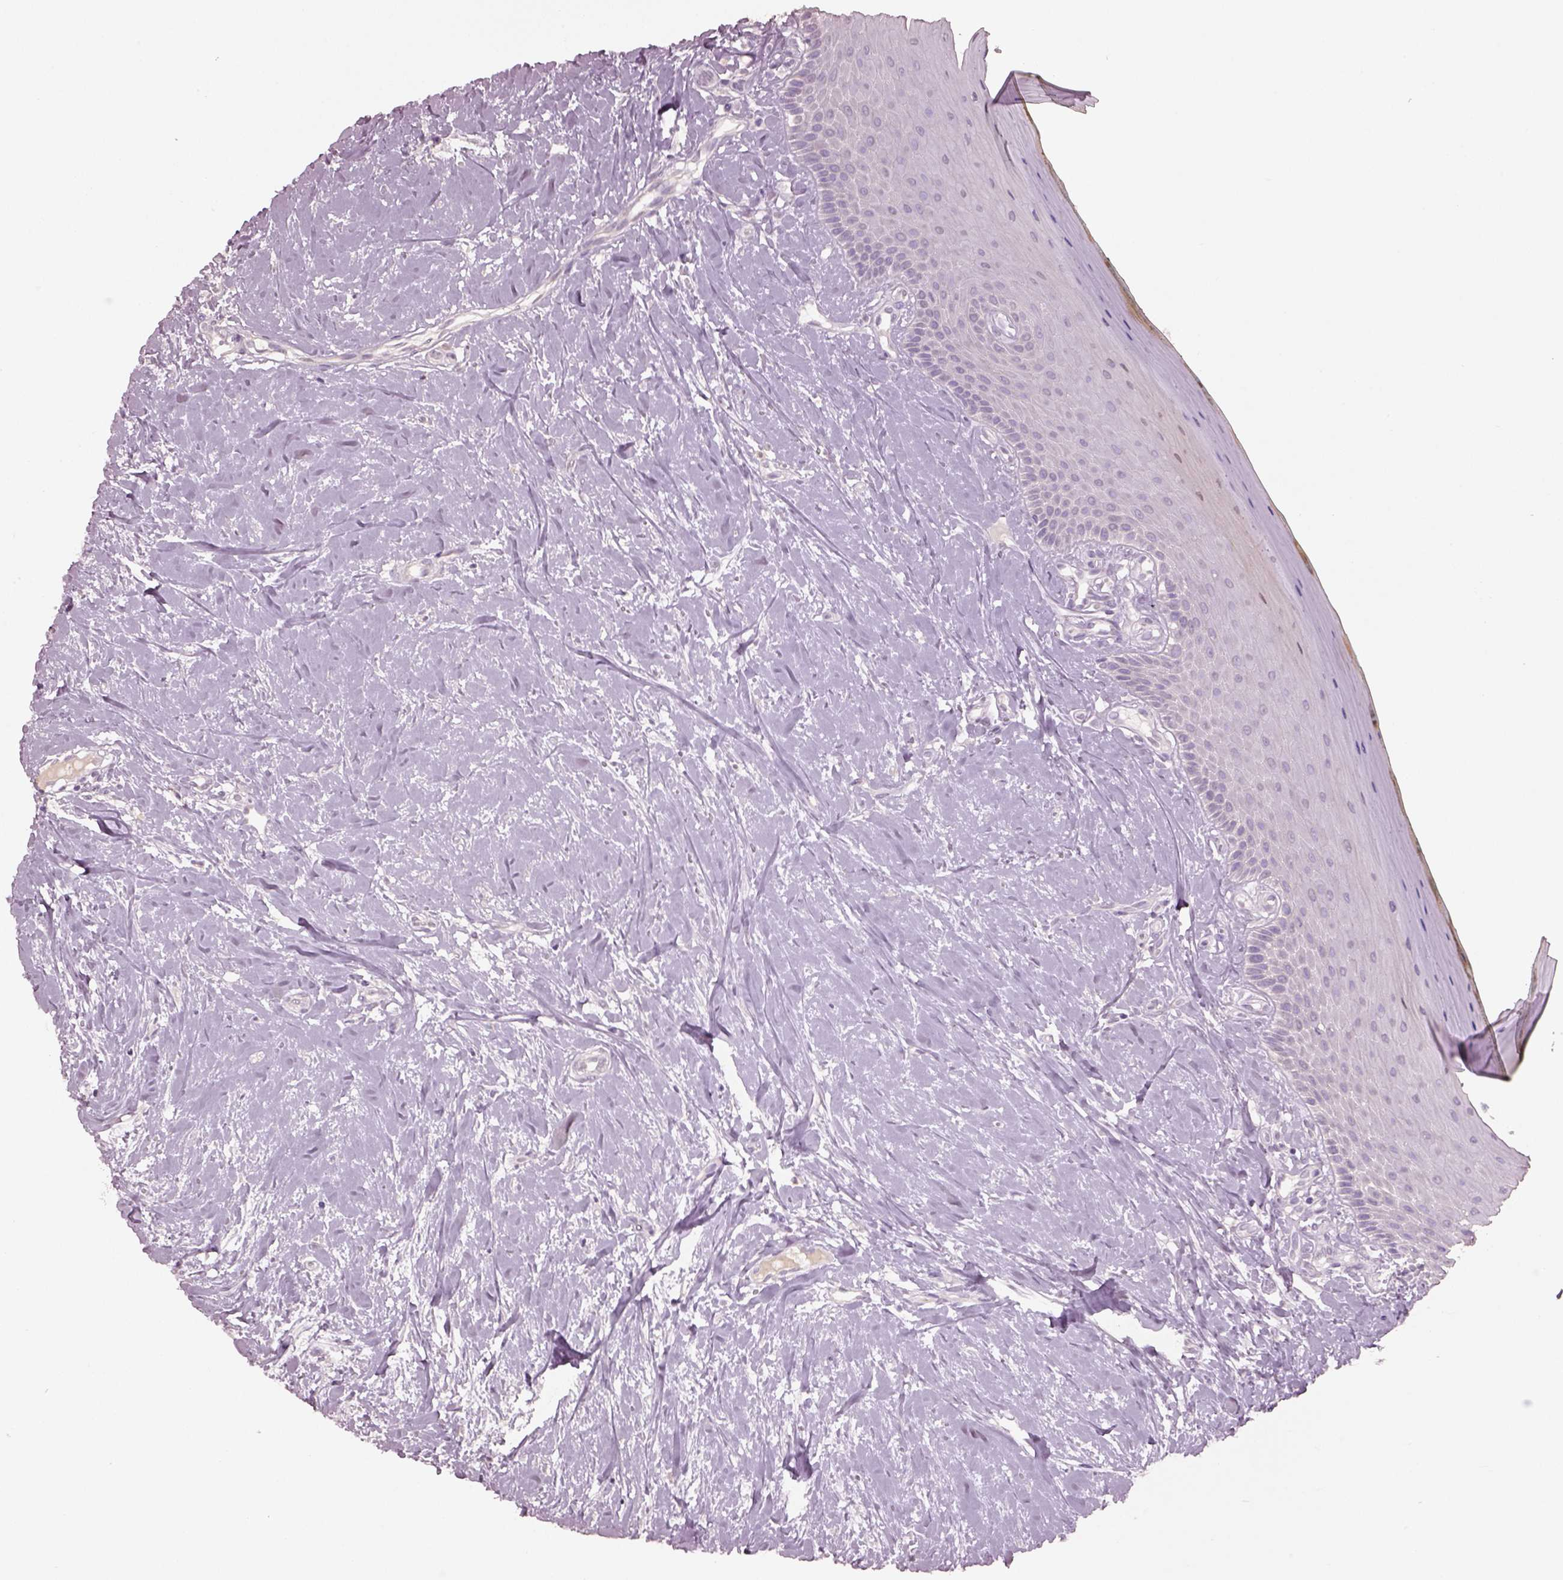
{"staining": {"intensity": "negative", "quantity": "none", "location": "none"}, "tissue": "oral mucosa", "cell_type": "Squamous epithelial cells", "image_type": "normal", "snomed": [{"axis": "morphology", "description": "Normal tissue, NOS"}, {"axis": "topography", "description": "Oral tissue"}], "caption": "Squamous epithelial cells show no significant protein positivity in benign oral mucosa.", "gene": "KCNIP3", "patient": {"sex": "female", "age": 43}}